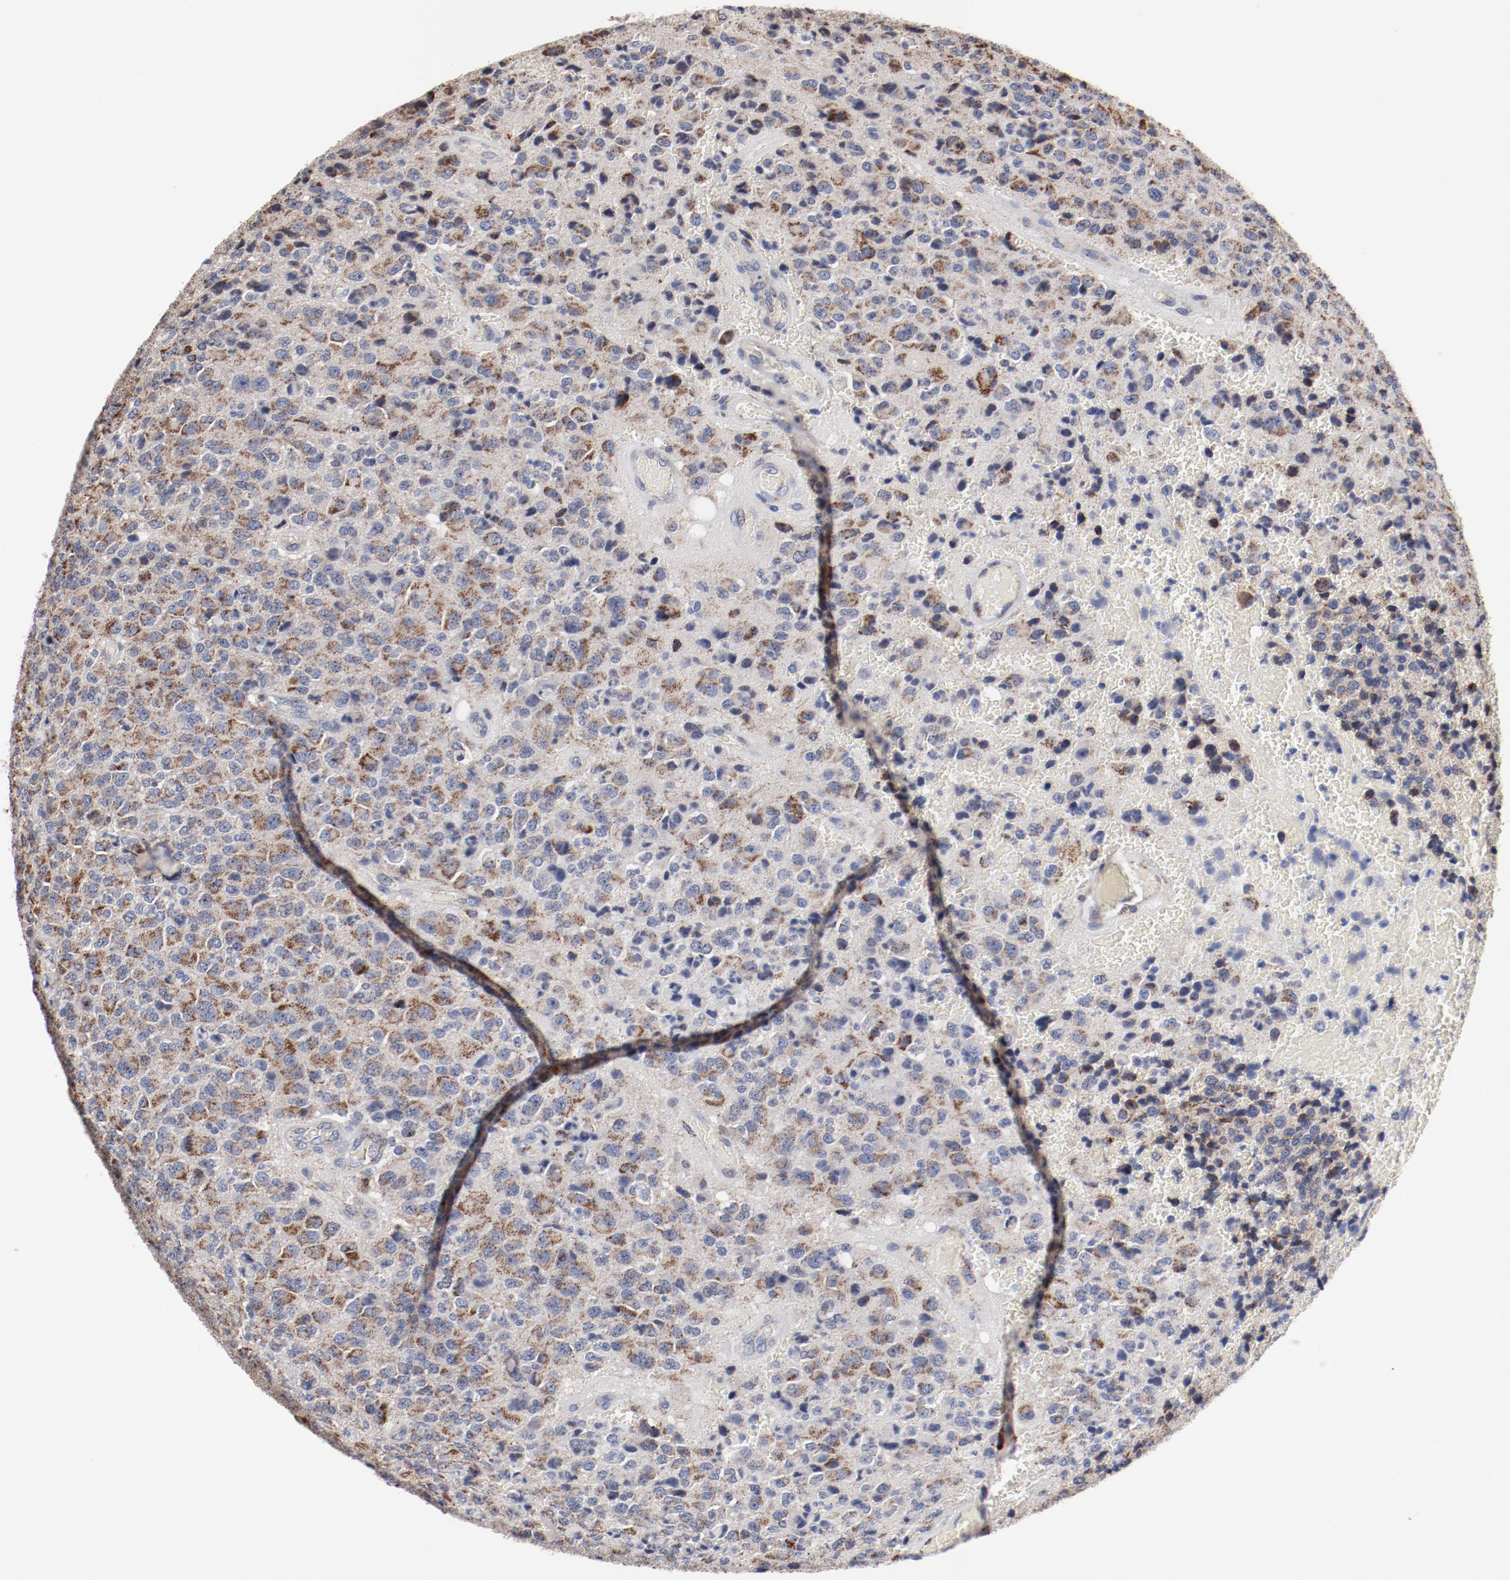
{"staining": {"intensity": "moderate", "quantity": "25%-75%", "location": "cytoplasmic/membranous"}, "tissue": "glioma", "cell_type": "Tumor cells", "image_type": "cancer", "snomed": [{"axis": "morphology", "description": "Glioma, malignant, High grade"}, {"axis": "topography", "description": "pancreas cauda"}], "caption": "Protein staining of glioma tissue displays moderate cytoplasmic/membranous staining in about 25%-75% of tumor cells.", "gene": "NDUFV2", "patient": {"sex": "male", "age": 60}}